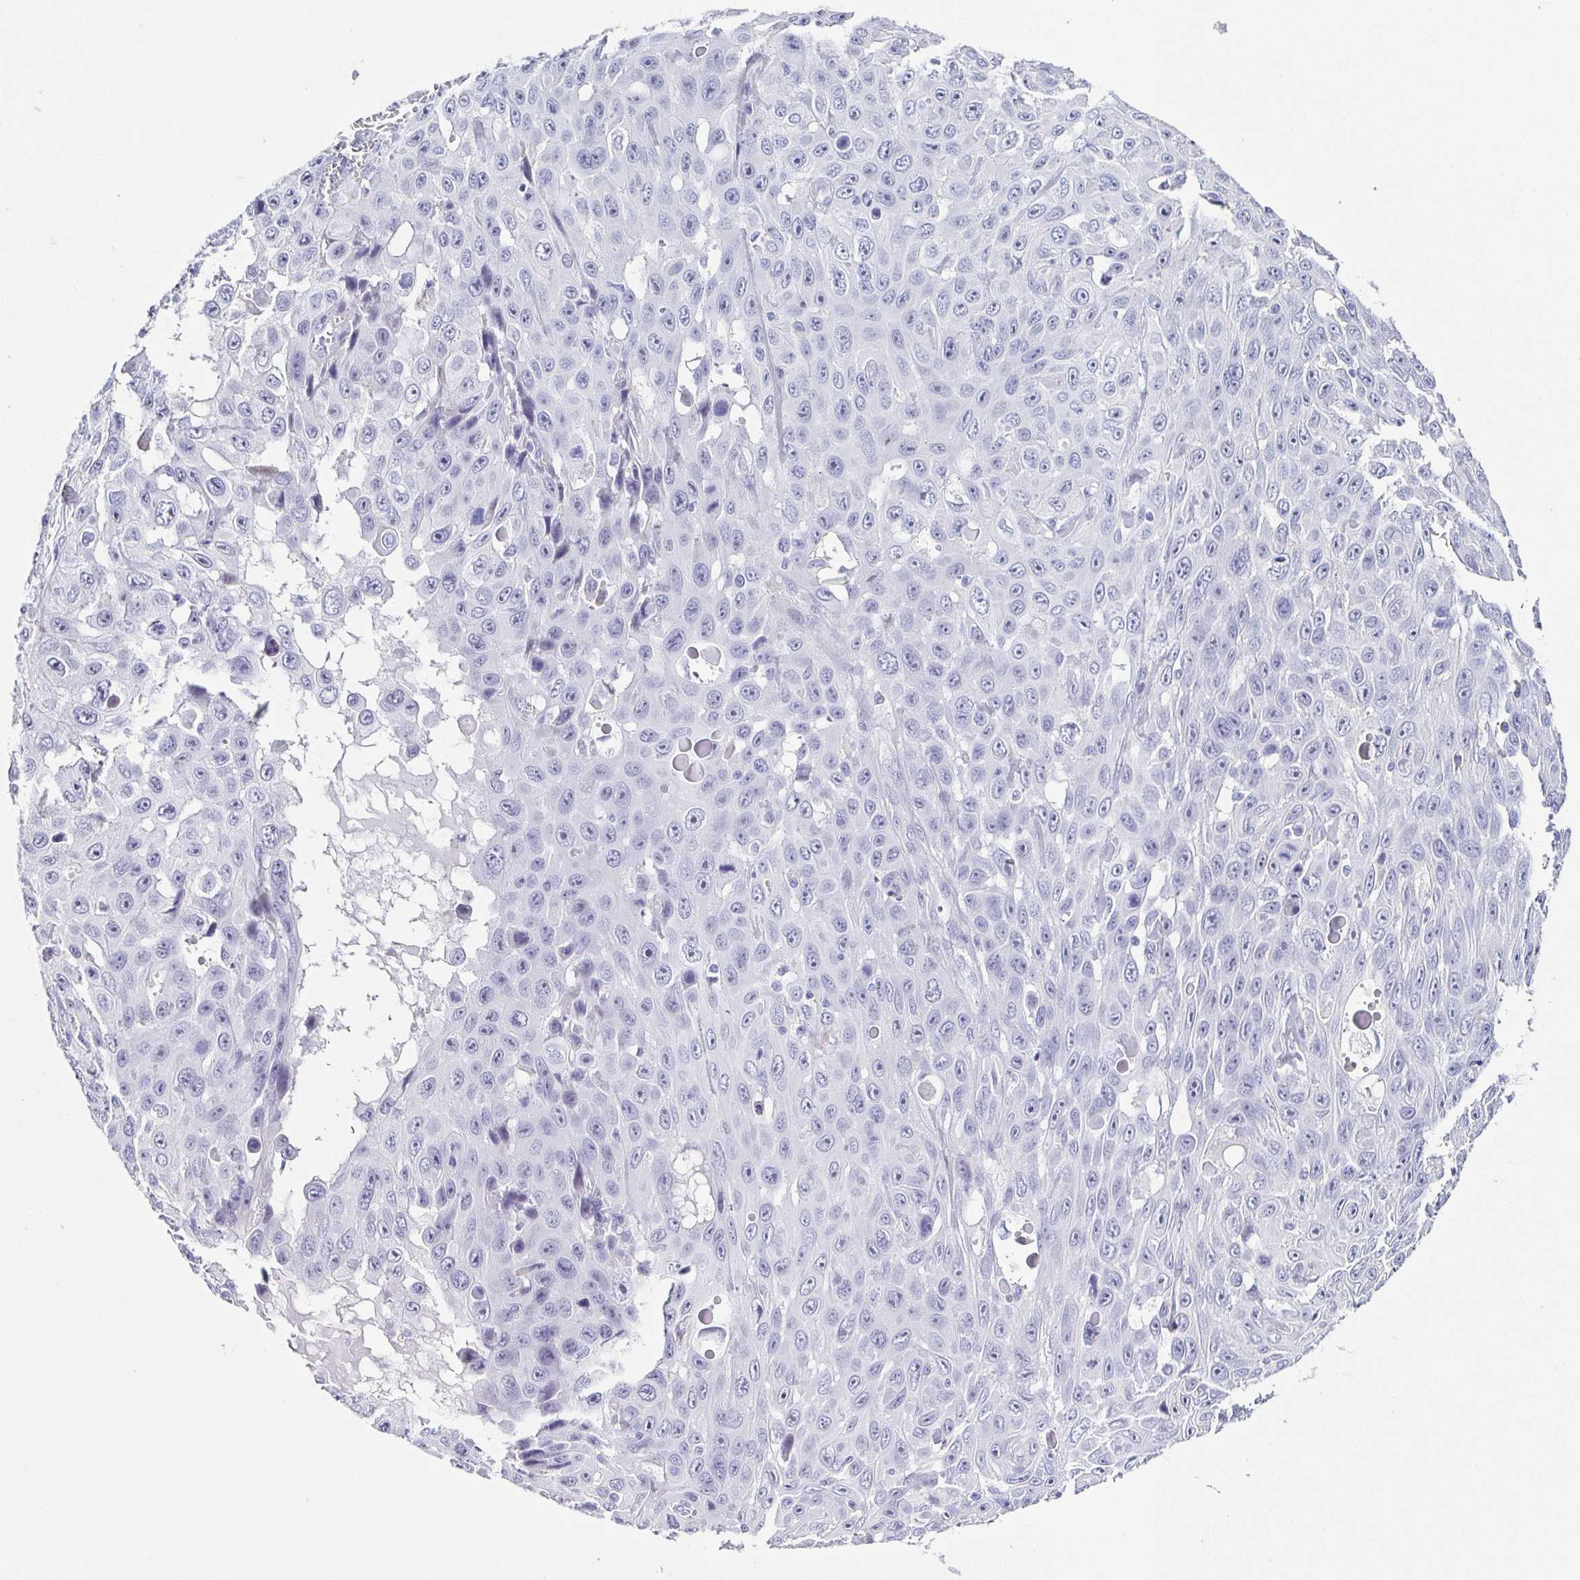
{"staining": {"intensity": "negative", "quantity": "none", "location": "none"}, "tissue": "skin cancer", "cell_type": "Tumor cells", "image_type": "cancer", "snomed": [{"axis": "morphology", "description": "Squamous cell carcinoma, NOS"}, {"axis": "topography", "description": "Skin"}], "caption": "Photomicrograph shows no significant protein expression in tumor cells of squamous cell carcinoma (skin).", "gene": "TNNT2", "patient": {"sex": "male", "age": 82}}